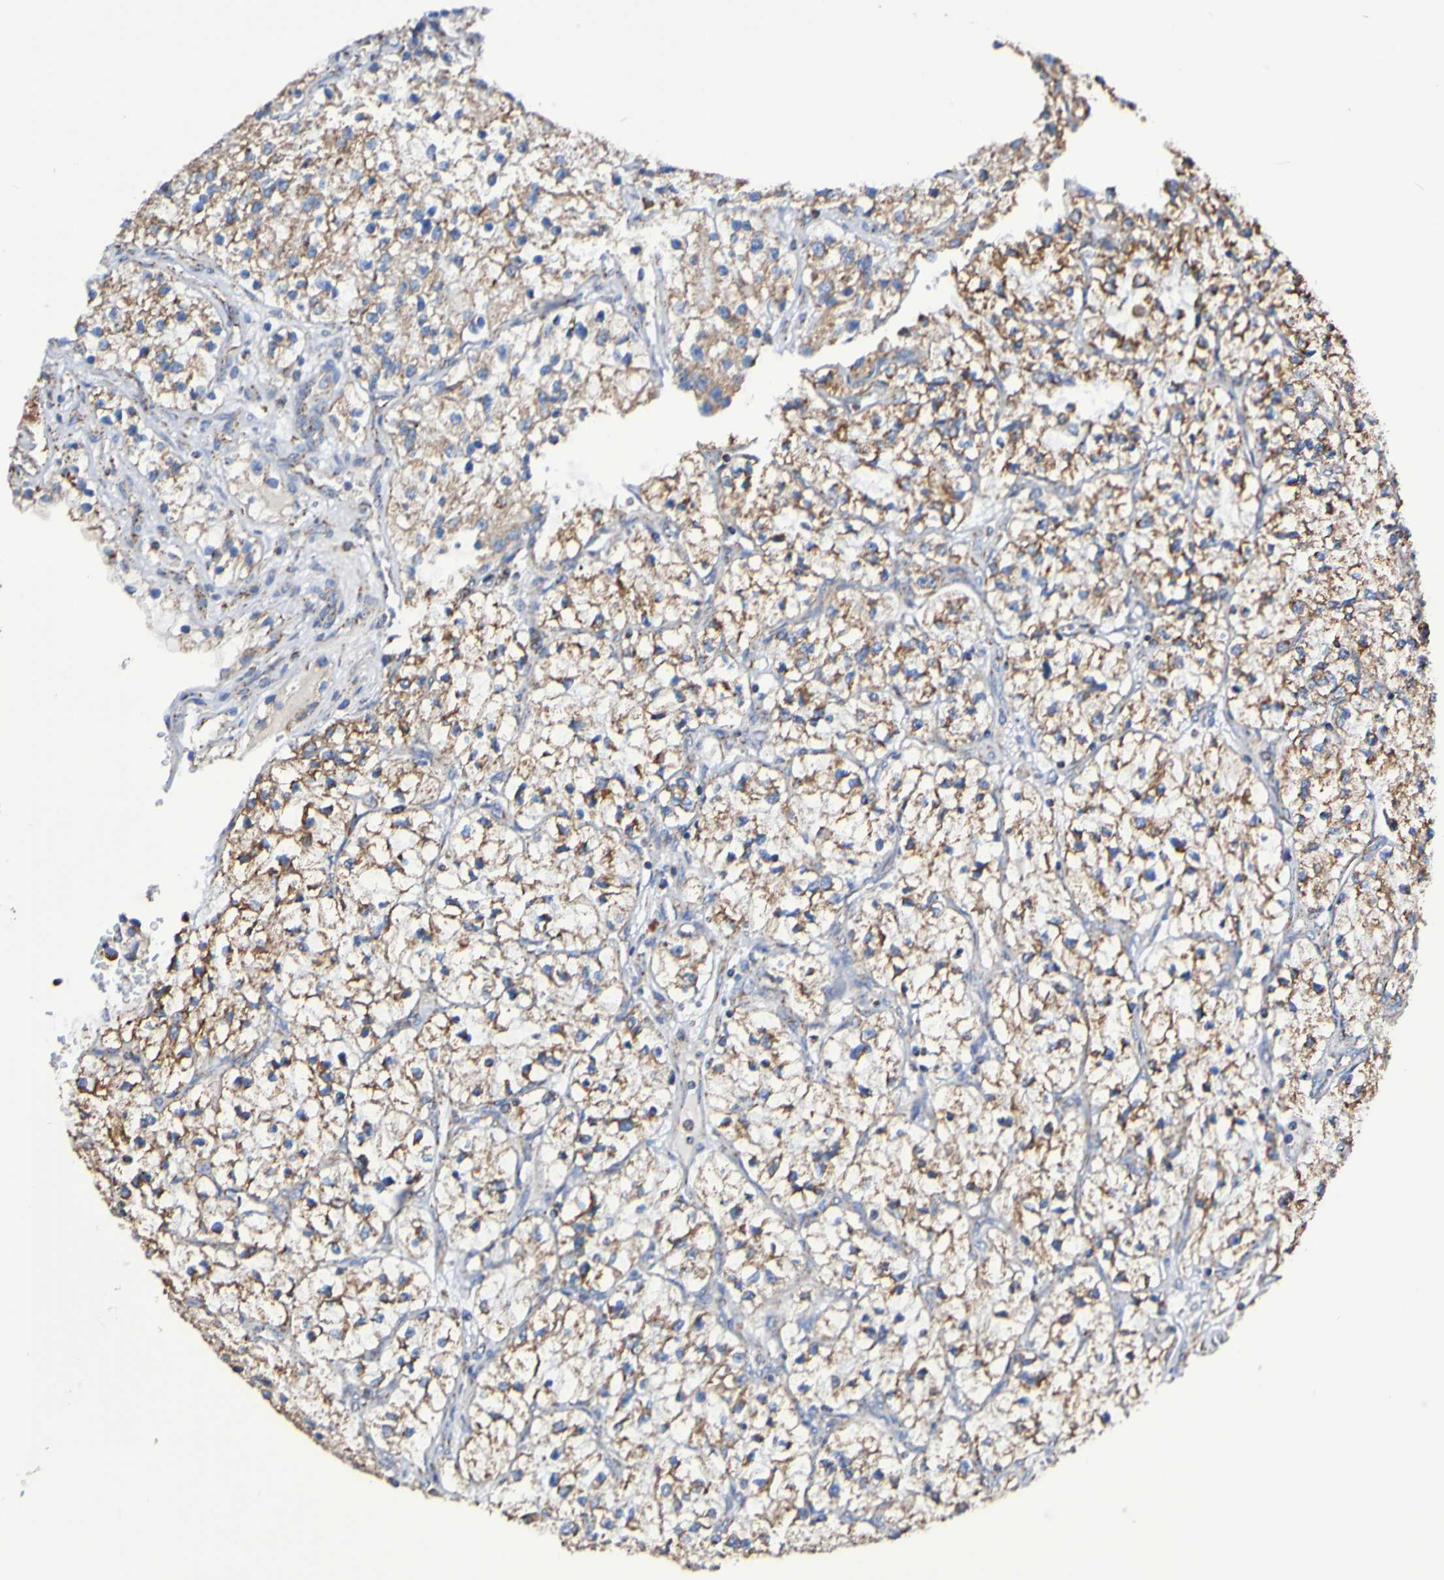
{"staining": {"intensity": "moderate", "quantity": ">75%", "location": "cytoplasmic/membranous"}, "tissue": "renal cancer", "cell_type": "Tumor cells", "image_type": "cancer", "snomed": [{"axis": "morphology", "description": "Adenocarcinoma, NOS"}, {"axis": "topography", "description": "Kidney"}], "caption": "Brown immunohistochemical staining in human renal cancer displays moderate cytoplasmic/membranous staining in approximately >75% of tumor cells. The protein of interest is stained brown, and the nuclei are stained in blue (DAB (3,3'-diaminobenzidine) IHC with brightfield microscopy, high magnification).", "gene": "IL18R1", "patient": {"sex": "female", "age": 57}}